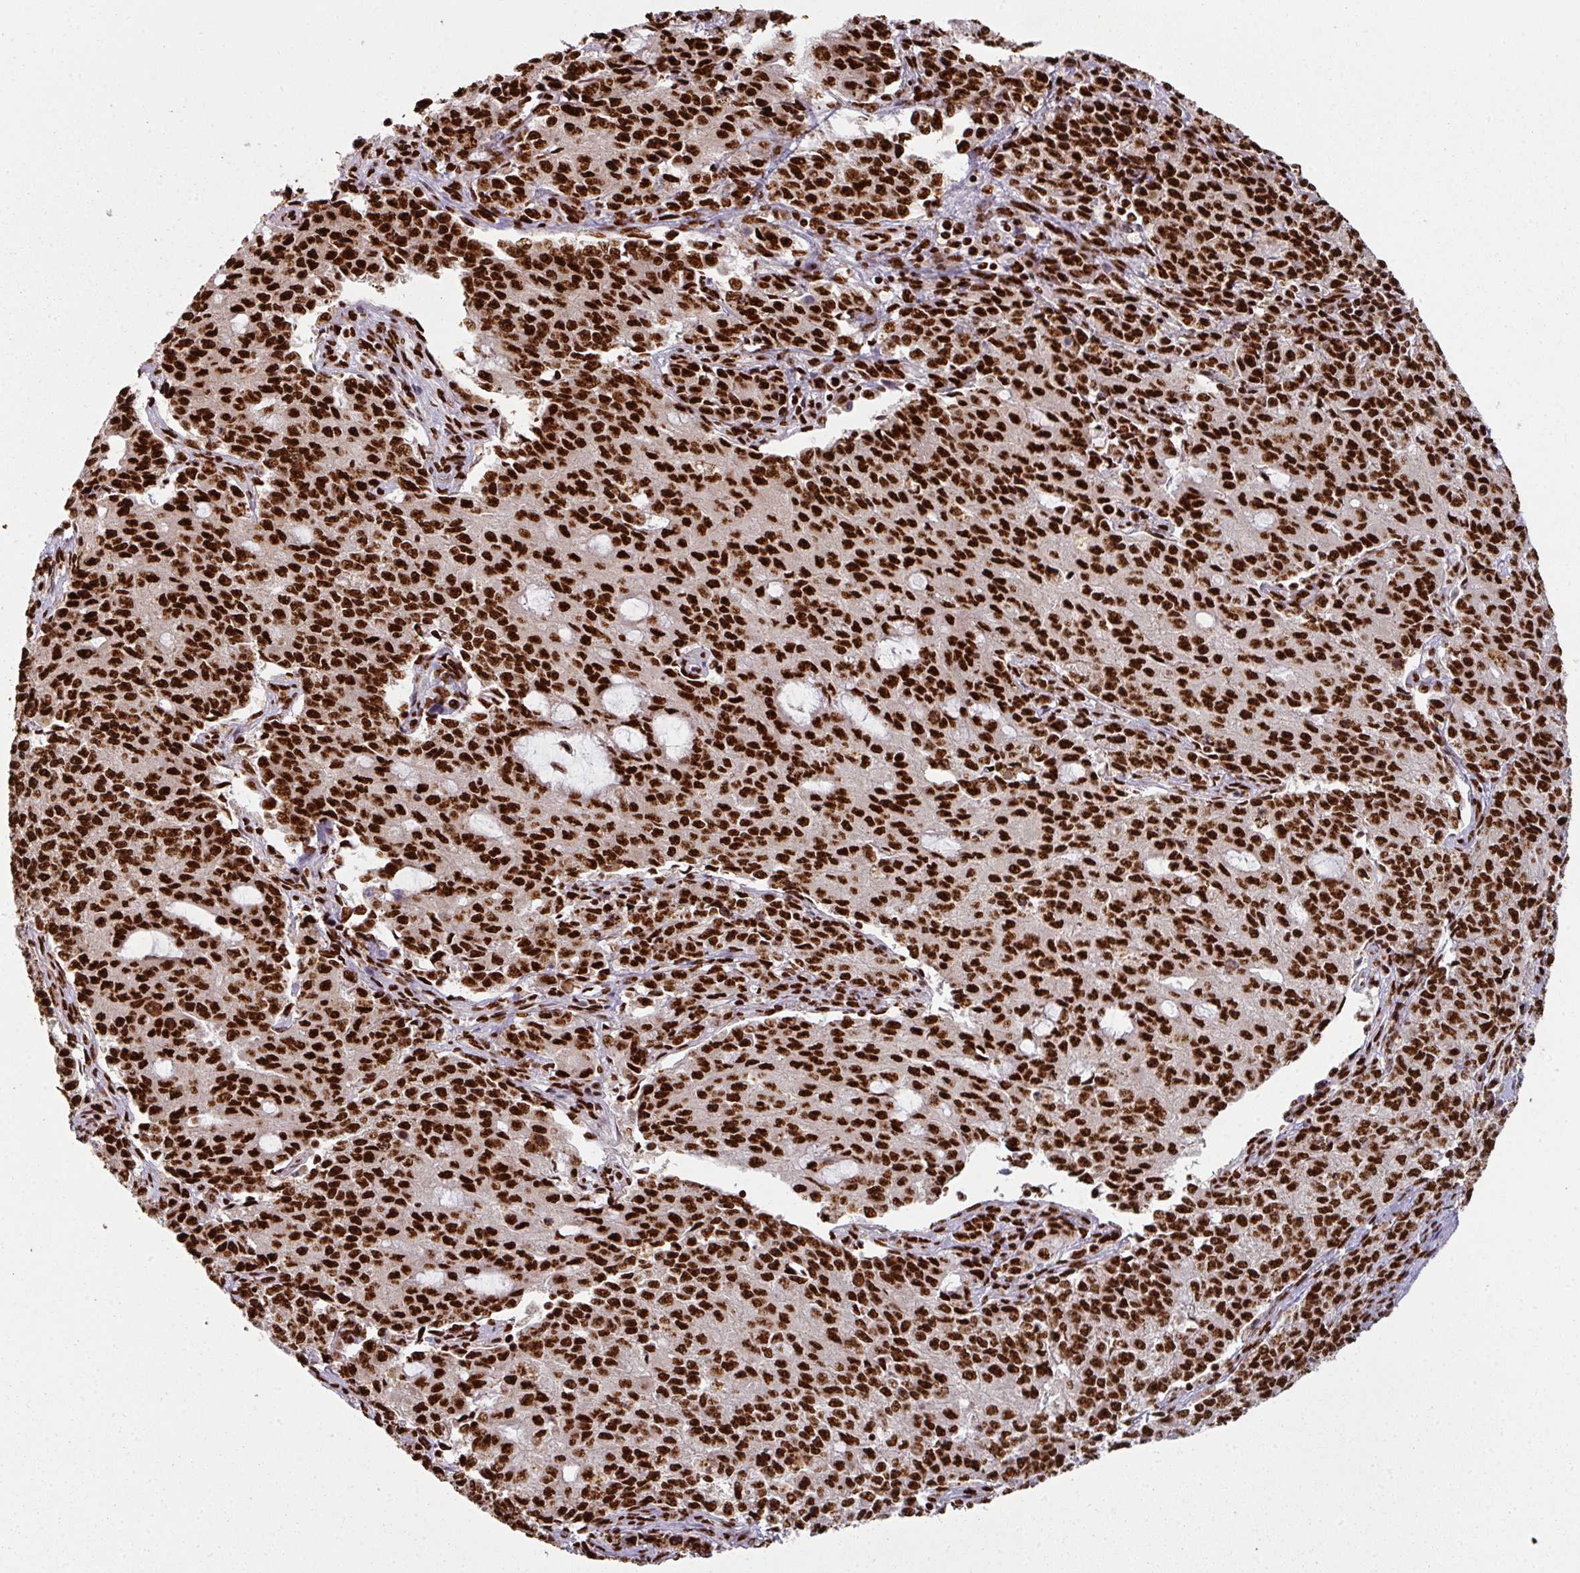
{"staining": {"intensity": "strong", "quantity": ">75%", "location": "nuclear"}, "tissue": "endometrial cancer", "cell_type": "Tumor cells", "image_type": "cancer", "snomed": [{"axis": "morphology", "description": "Adenocarcinoma, NOS"}, {"axis": "topography", "description": "Endometrium"}], "caption": "Human endometrial adenocarcinoma stained with a brown dye displays strong nuclear positive positivity in approximately >75% of tumor cells.", "gene": "SIK3", "patient": {"sex": "female", "age": 50}}